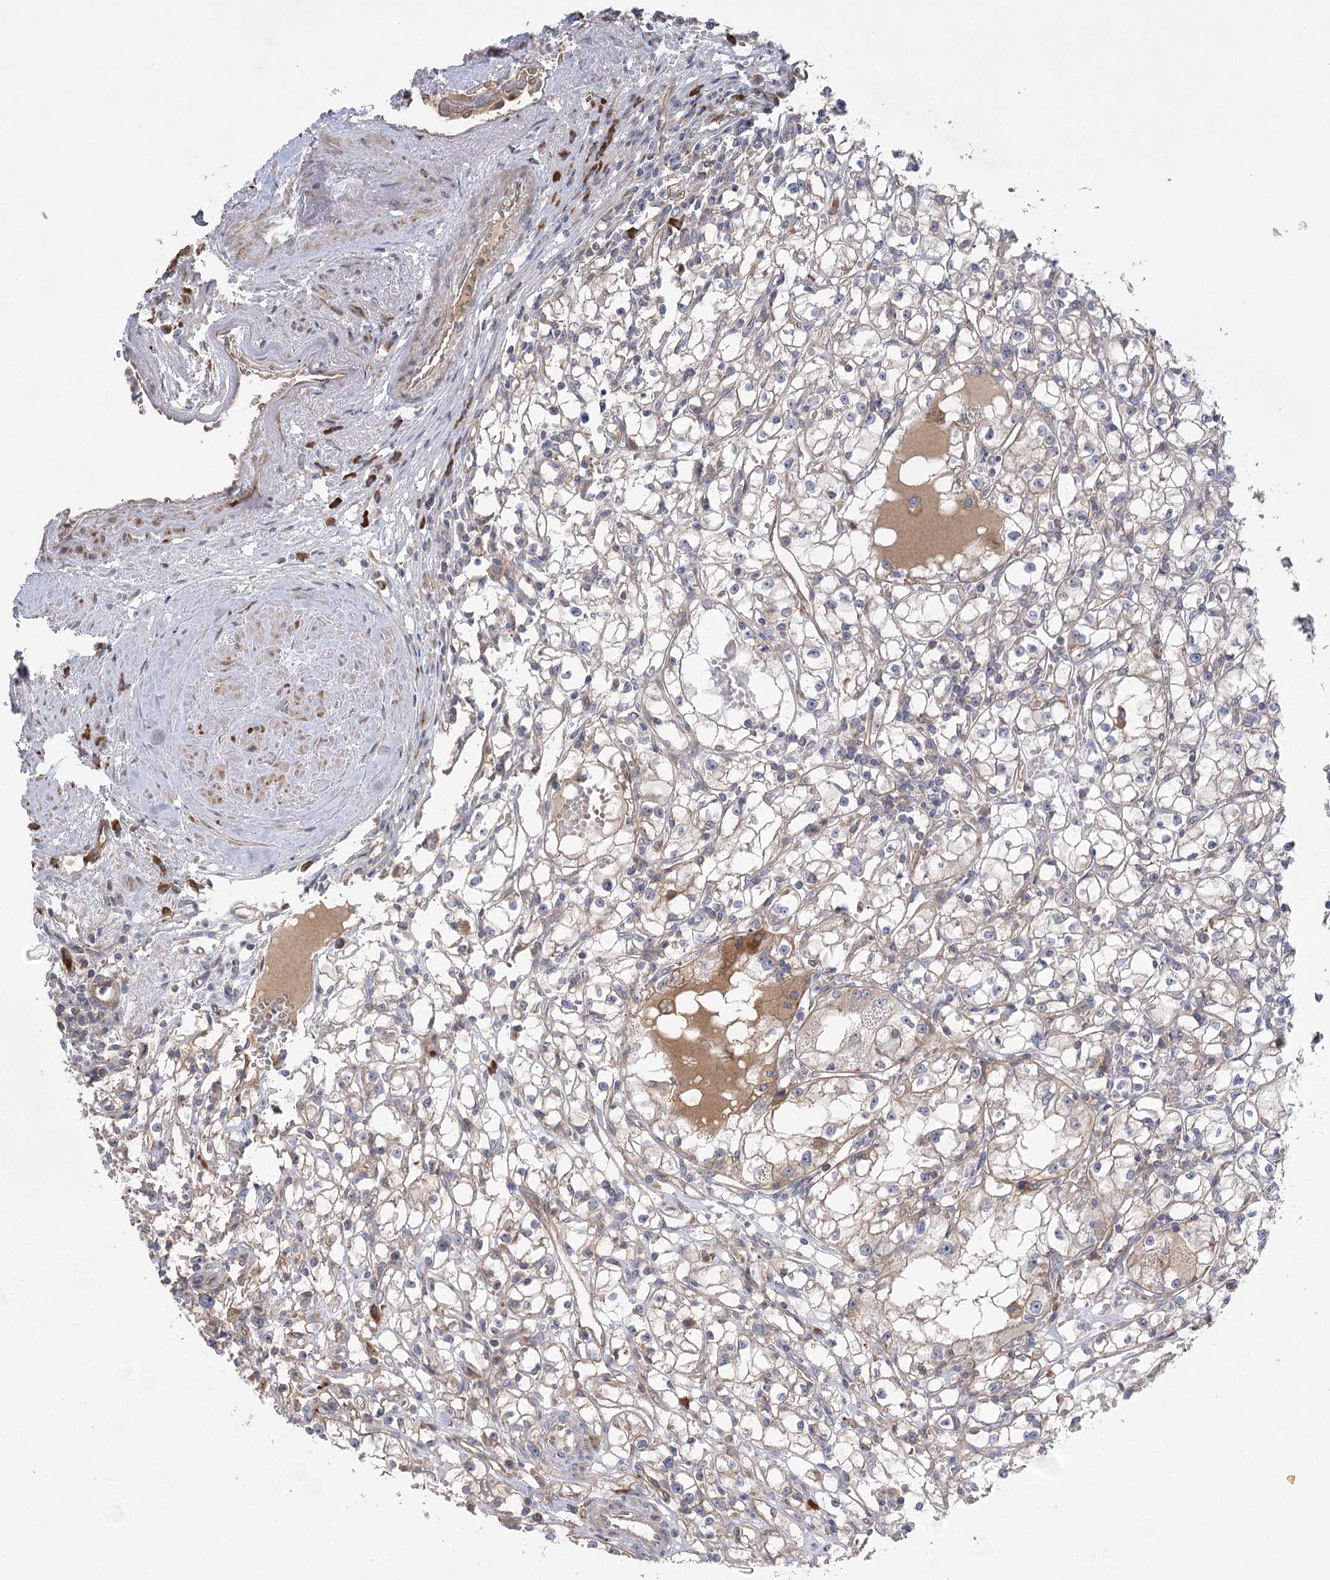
{"staining": {"intensity": "weak", "quantity": "<25%", "location": "cytoplasmic/membranous"}, "tissue": "renal cancer", "cell_type": "Tumor cells", "image_type": "cancer", "snomed": [{"axis": "morphology", "description": "Adenocarcinoma, NOS"}, {"axis": "topography", "description": "Kidney"}], "caption": "Immunohistochemistry photomicrograph of neoplastic tissue: human renal cancer (adenocarcinoma) stained with DAB demonstrates no significant protein positivity in tumor cells. The staining is performed using DAB (3,3'-diaminobenzidine) brown chromogen with nuclei counter-stained in using hematoxylin.", "gene": "KCNN2", "patient": {"sex": "male", "age": 56}}